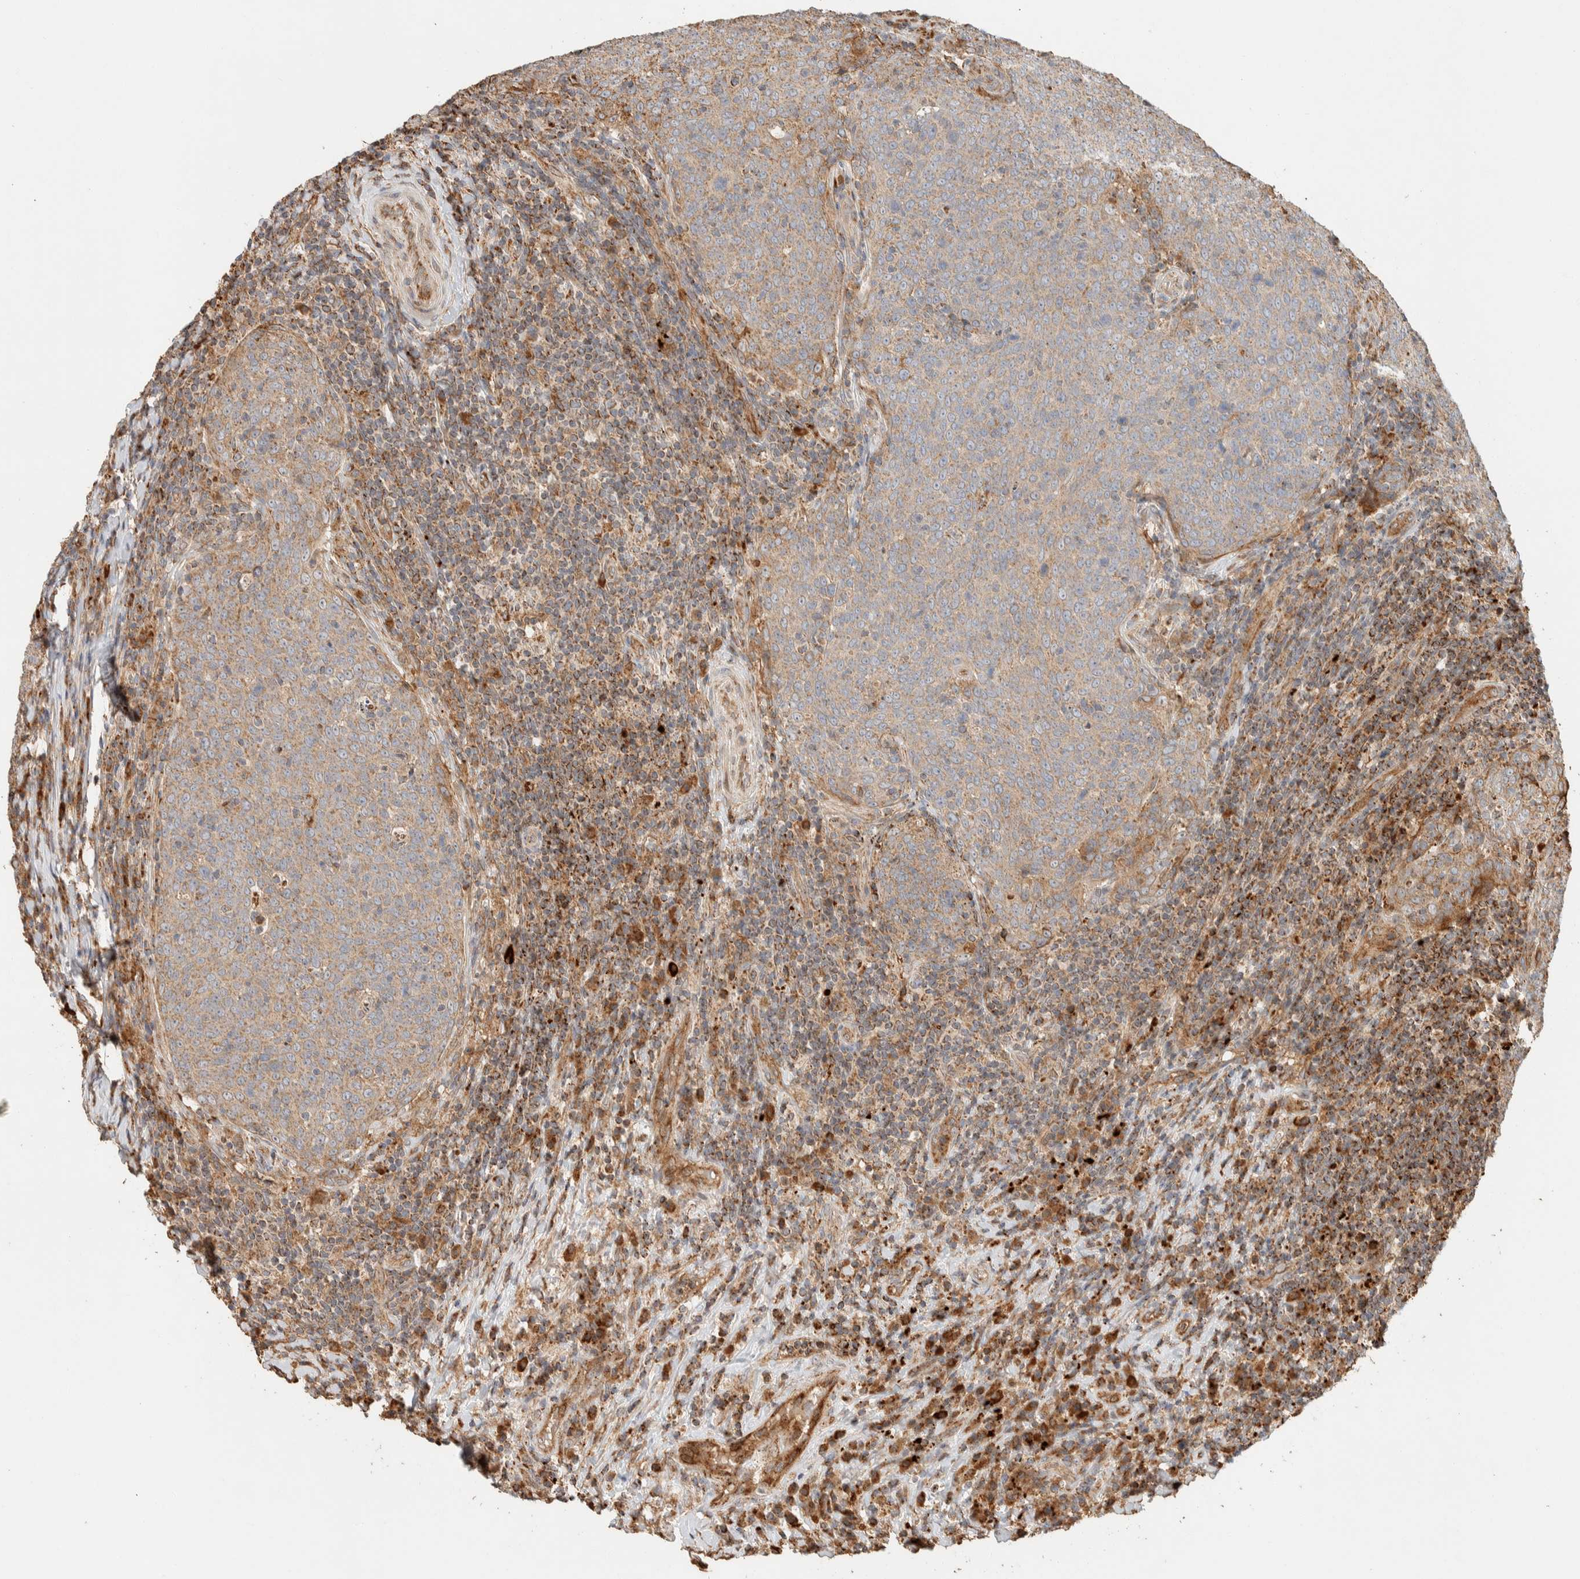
{"staining": {"intensity": "weak", "quantity": ">75%", "location": "cytoplasmic/membranous"}, "tissue": "head and neck cancer", "cell_type": "Tumor cells", "image_type": "cancer", "snomed": [{"axis": "morphology", "description": "Squamous cell carcinoma, NOS"}, {"axis": "morphology", "description": "Squamous cell carcinoma, metastatic, NOS"}, {"axis": "topography", "description": "Lymph node"}, {"axis": "topography", "description": "Head-Neck"}], "caption": "Tumor cells display low levels of weak cytoplasmic/membranous staining in approximately >75% of cells in metastatic squamous cell carcinoma (head and neck).", "gene": "KIF9", "patient": {"sex": "male", "age": 62}}